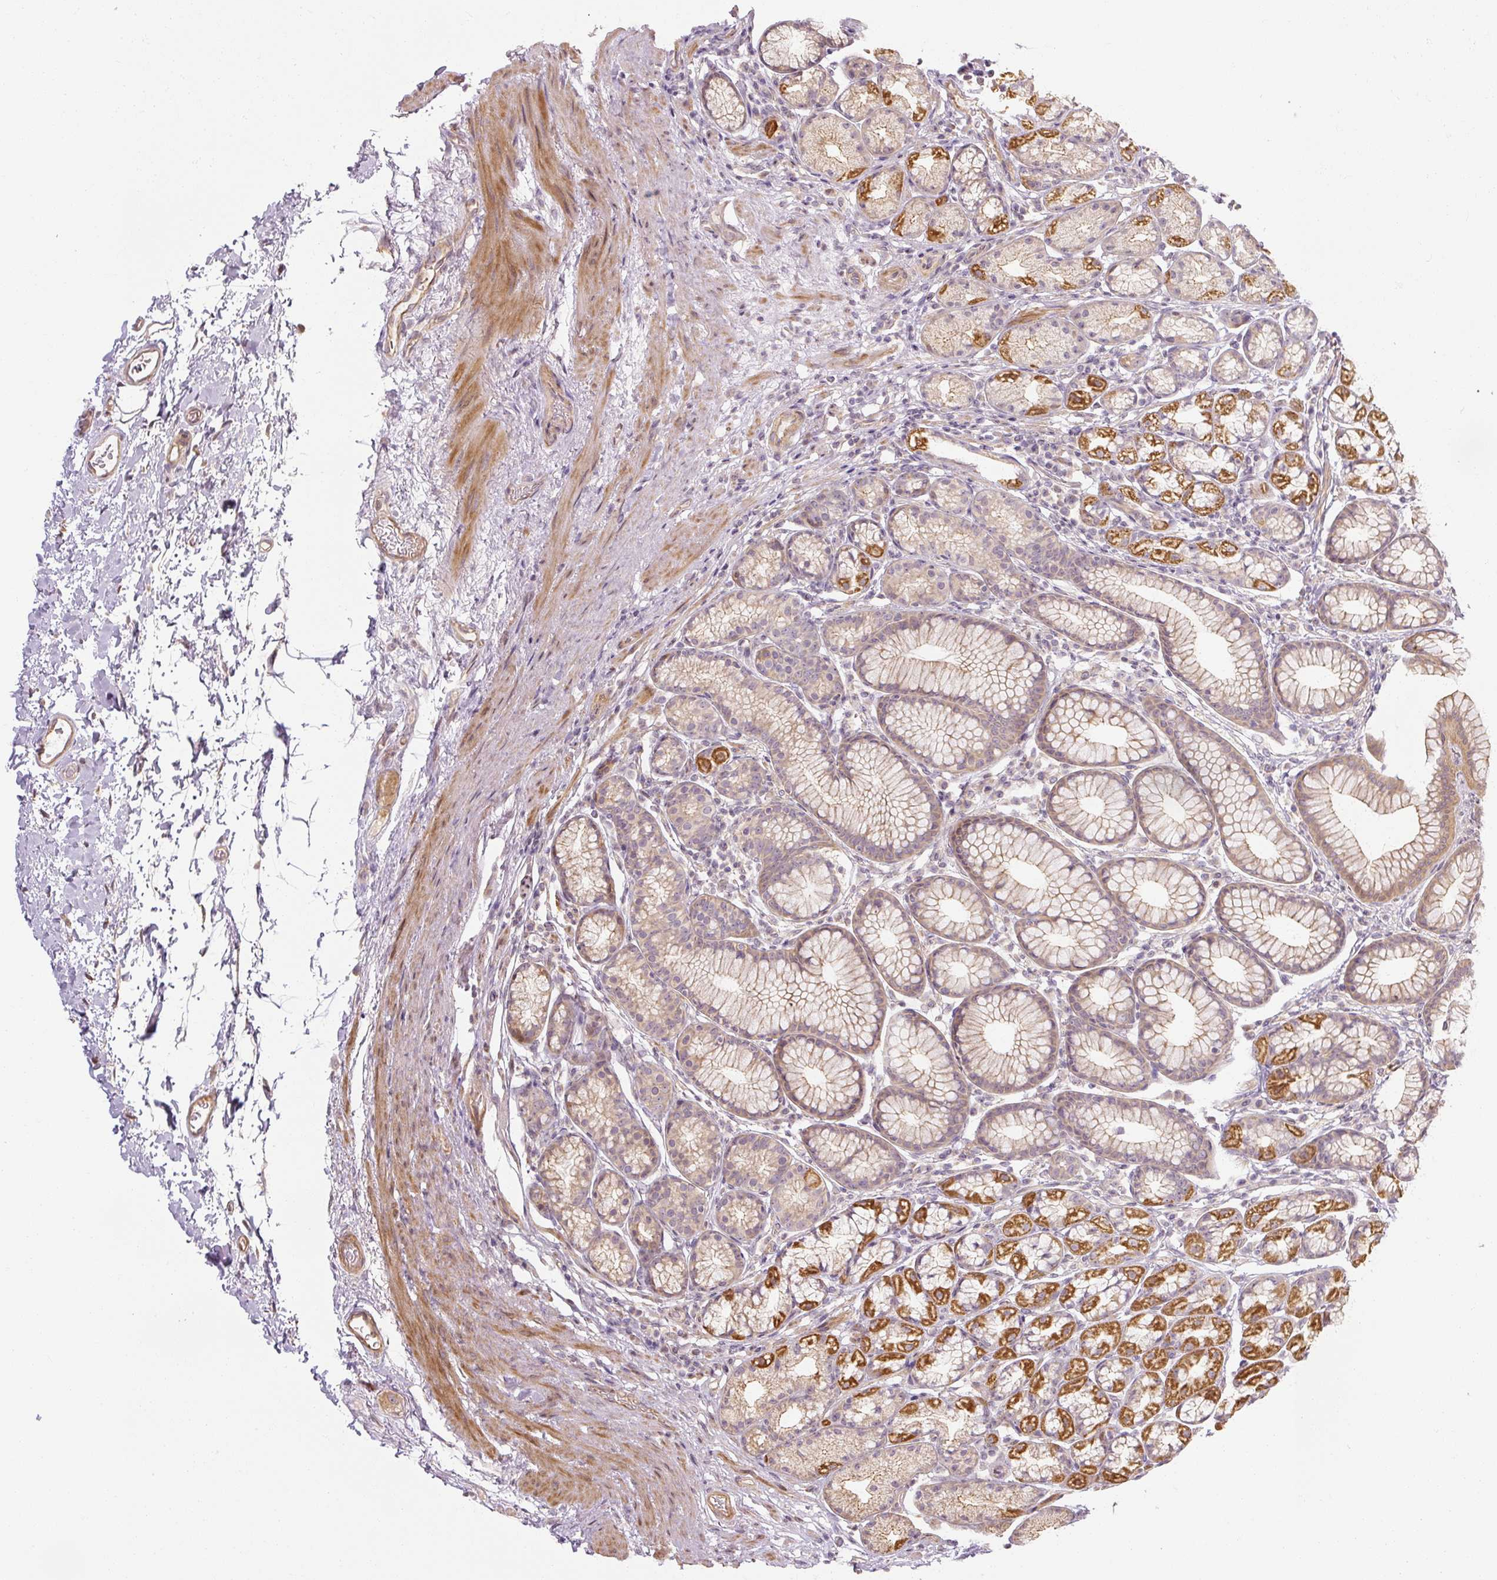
{"staining": {"intensity": "strong", "quantity": "<25%", "location": "cytoplasmic/membranous"}, "tissue": "stomach", "cell_type": "Glandular cells", "image_type": "normal", "snomed": [{"axis": "morphology", "description": "Normal tissue, NOS"}, {"axis": "topography", "description": "Stomach, lower"}], "caption": "A histopathology image of stomach stained for a protein reveals strong cytoplasmic/membranous brown staining in glandular cells.", "gene": "RB1CC1", "patient": {"sex": "male", "age": 67}}